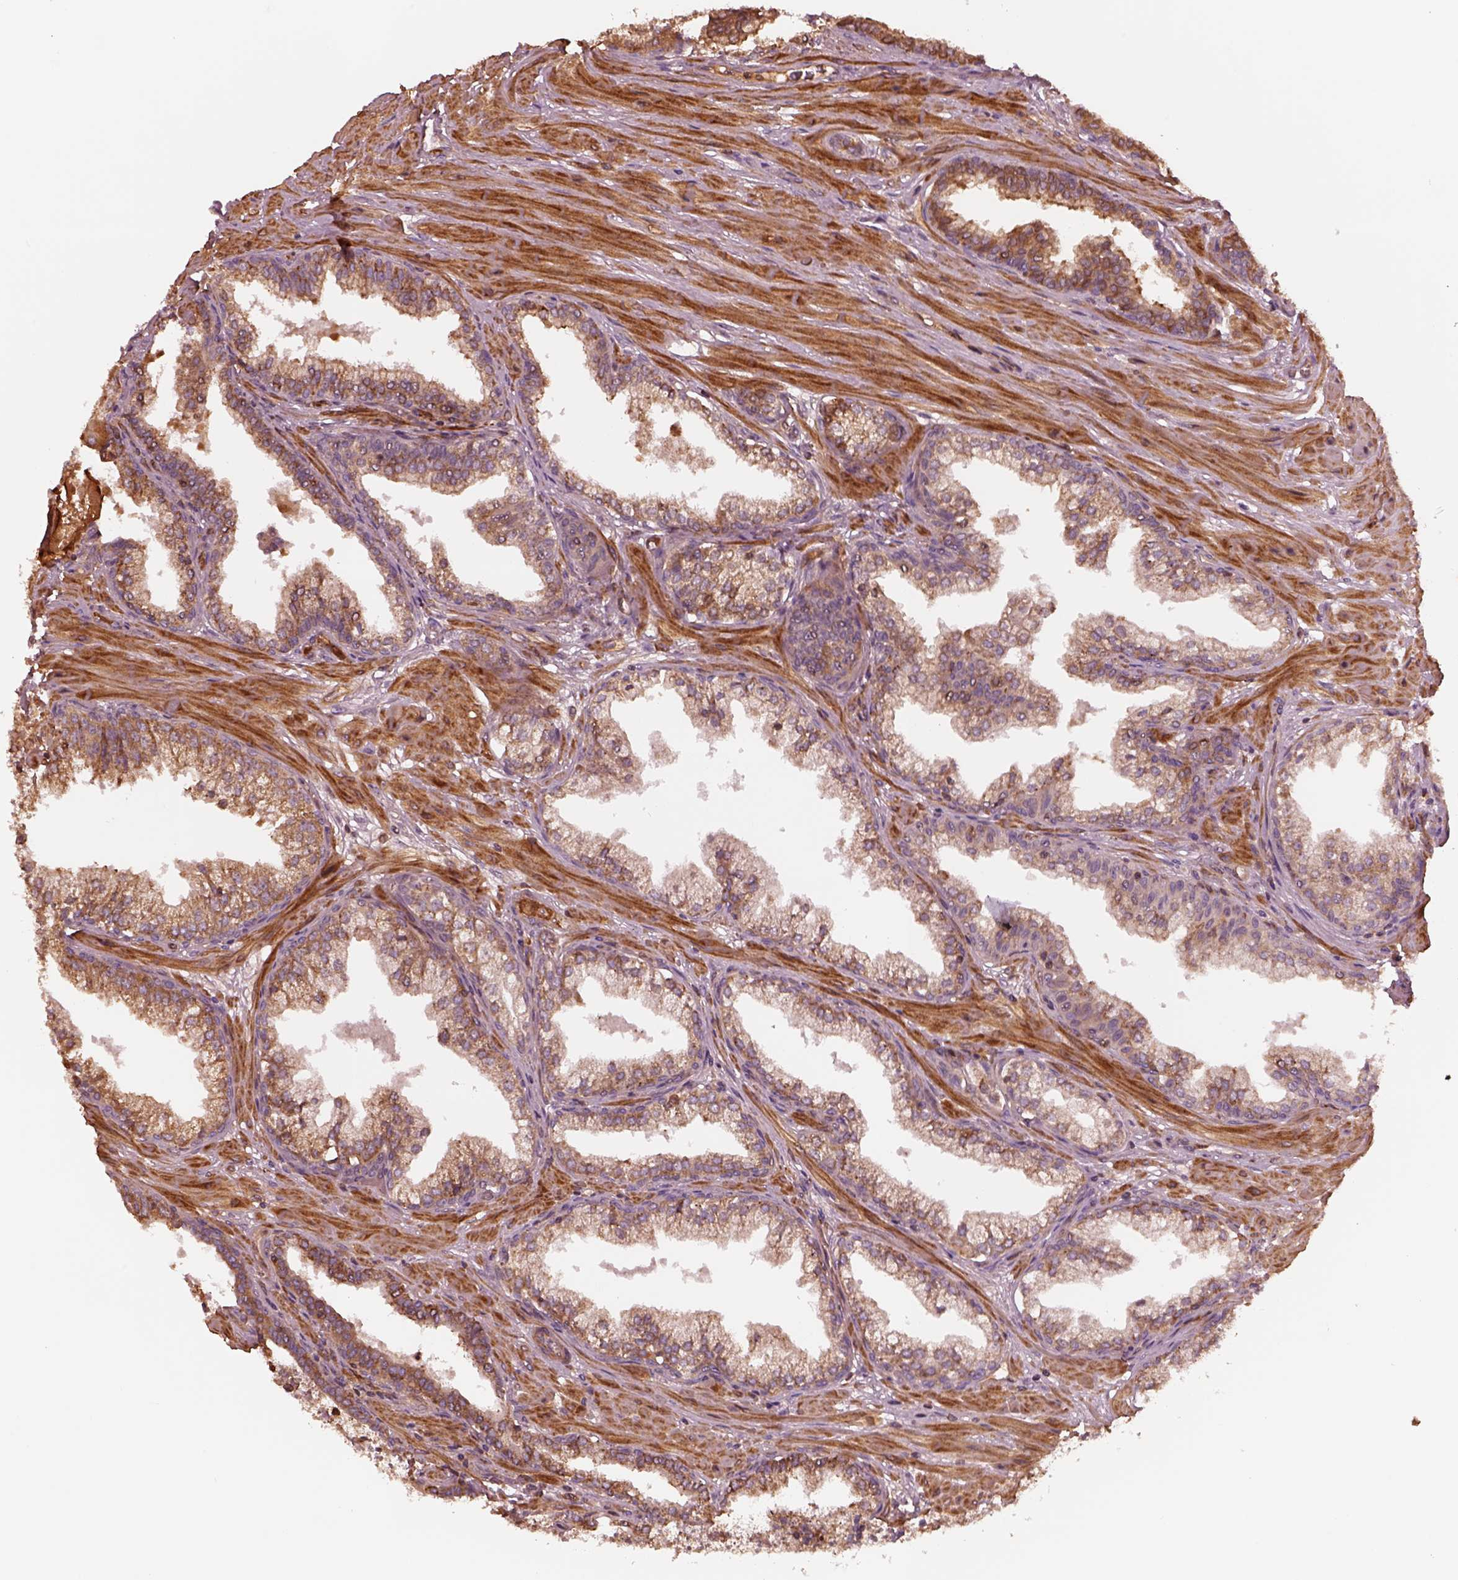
{"staining": {"intensity": "moderate", "quantity": "<25%", "location": "cytoplasmic/membranous"}, "tissue": "prostate cancer", "cell_type": "Tumor cells", "image_type": "cancer", "snomed": [{"axis": "morphology", "description": "Adenocarcinoma, NOS"}, {"axis": "topography", "description": "Prostate and seminal vesicle, NOS"}, {"axis": "topography", "description": "Prostate"}], "caption": "Adenocarcinoma (prostate) stained with immunohistochemistry (IHC) reveals moderate cytoplasmic/membranous staining in approximately <25% of tumor cells.", "gene": "ASCC2", "patient": {"sex": "male", "age": 44}}